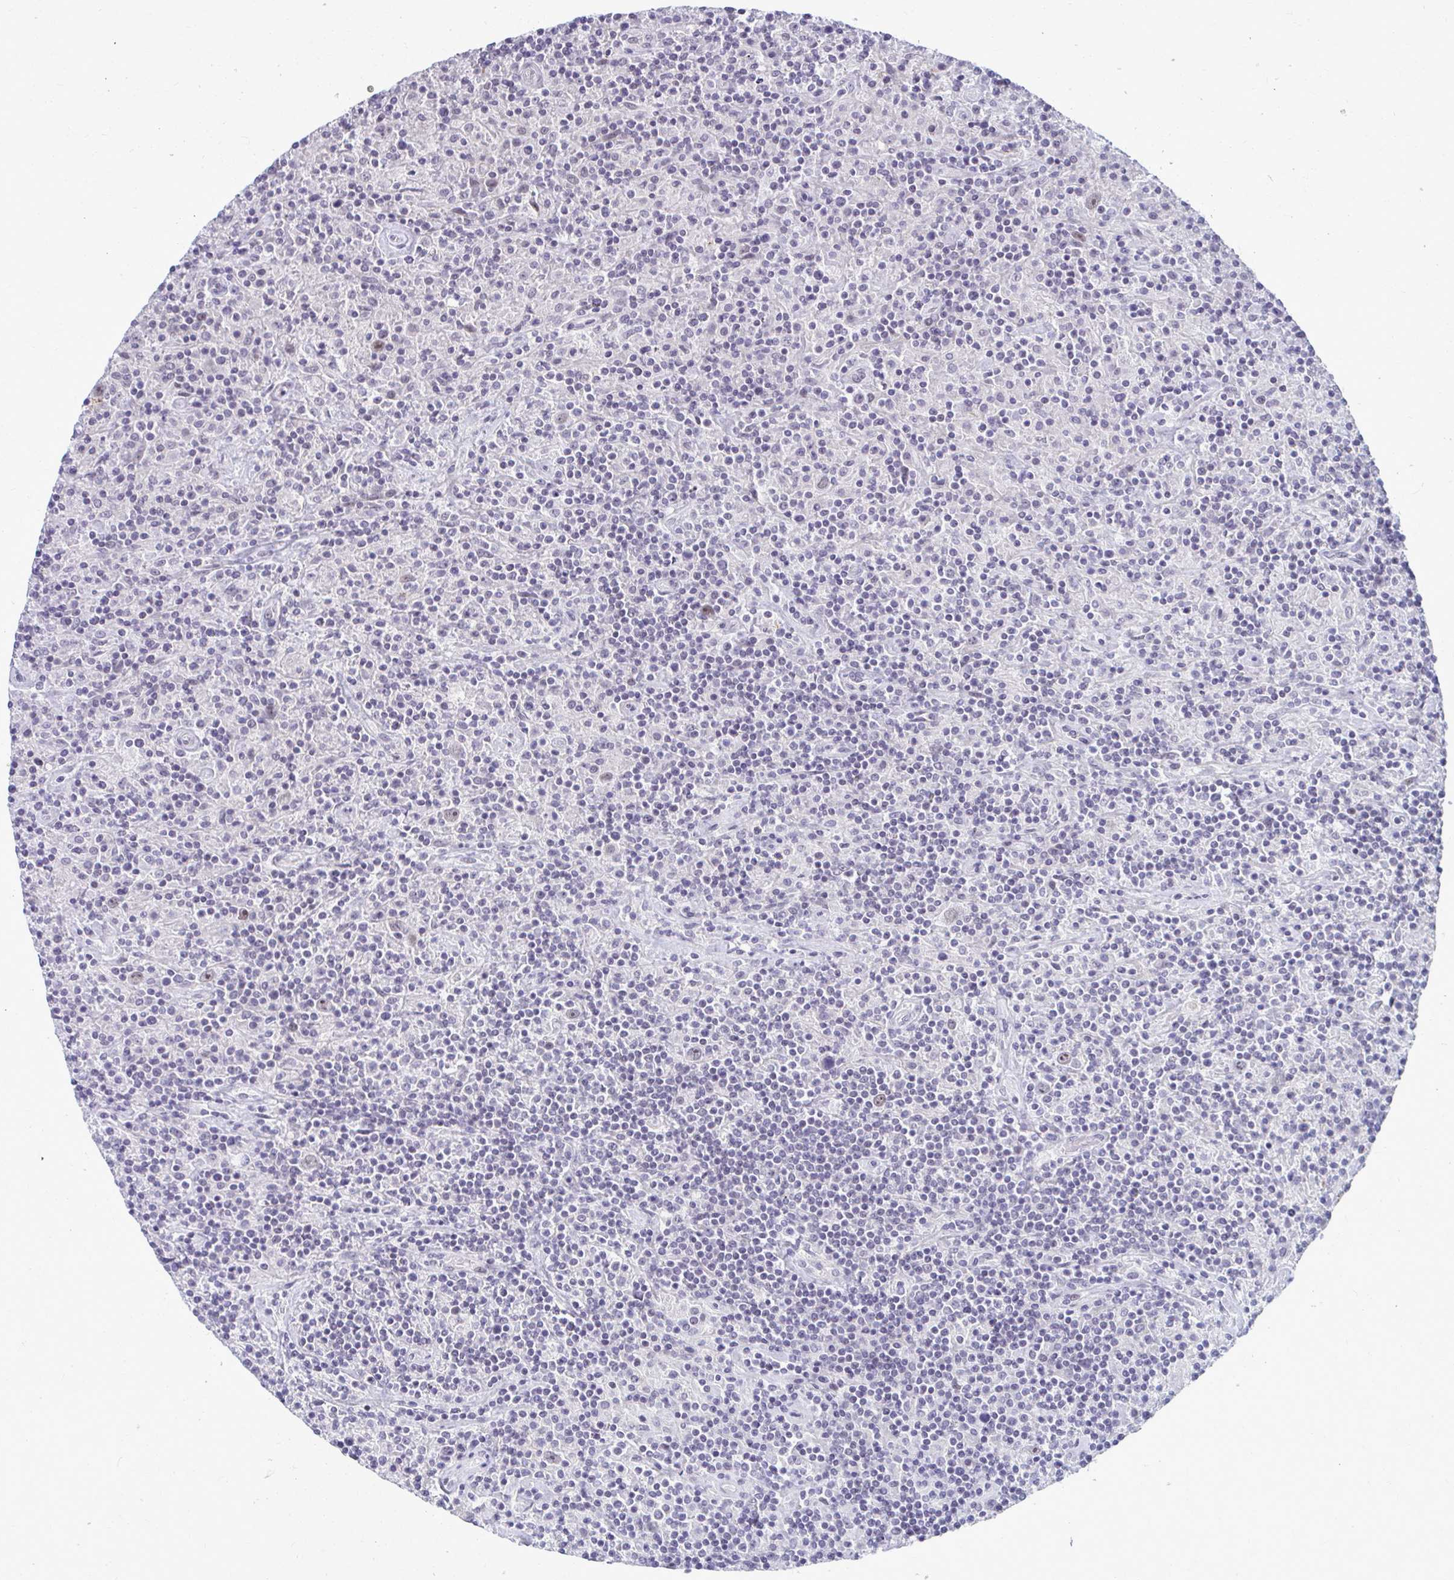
{"staining": {"intensity": "negative", "quantity": "none", "location": "none"}, "tissue": "lymphoma", "cell_type": "Tumor cells", "image_type": "cancer", "snomed": [{"axis": "morphology", "description": "Hodgkin's disease, NOS"}, {"axis": "topography", "description": "Lymph node"}], "caption": "DAB immunohistochemical staining of human Hodgkin's disease displays no significant positivity in tumor cells.", "gene": "MAF1", "patient": {"sex": "male", "age": 70}}